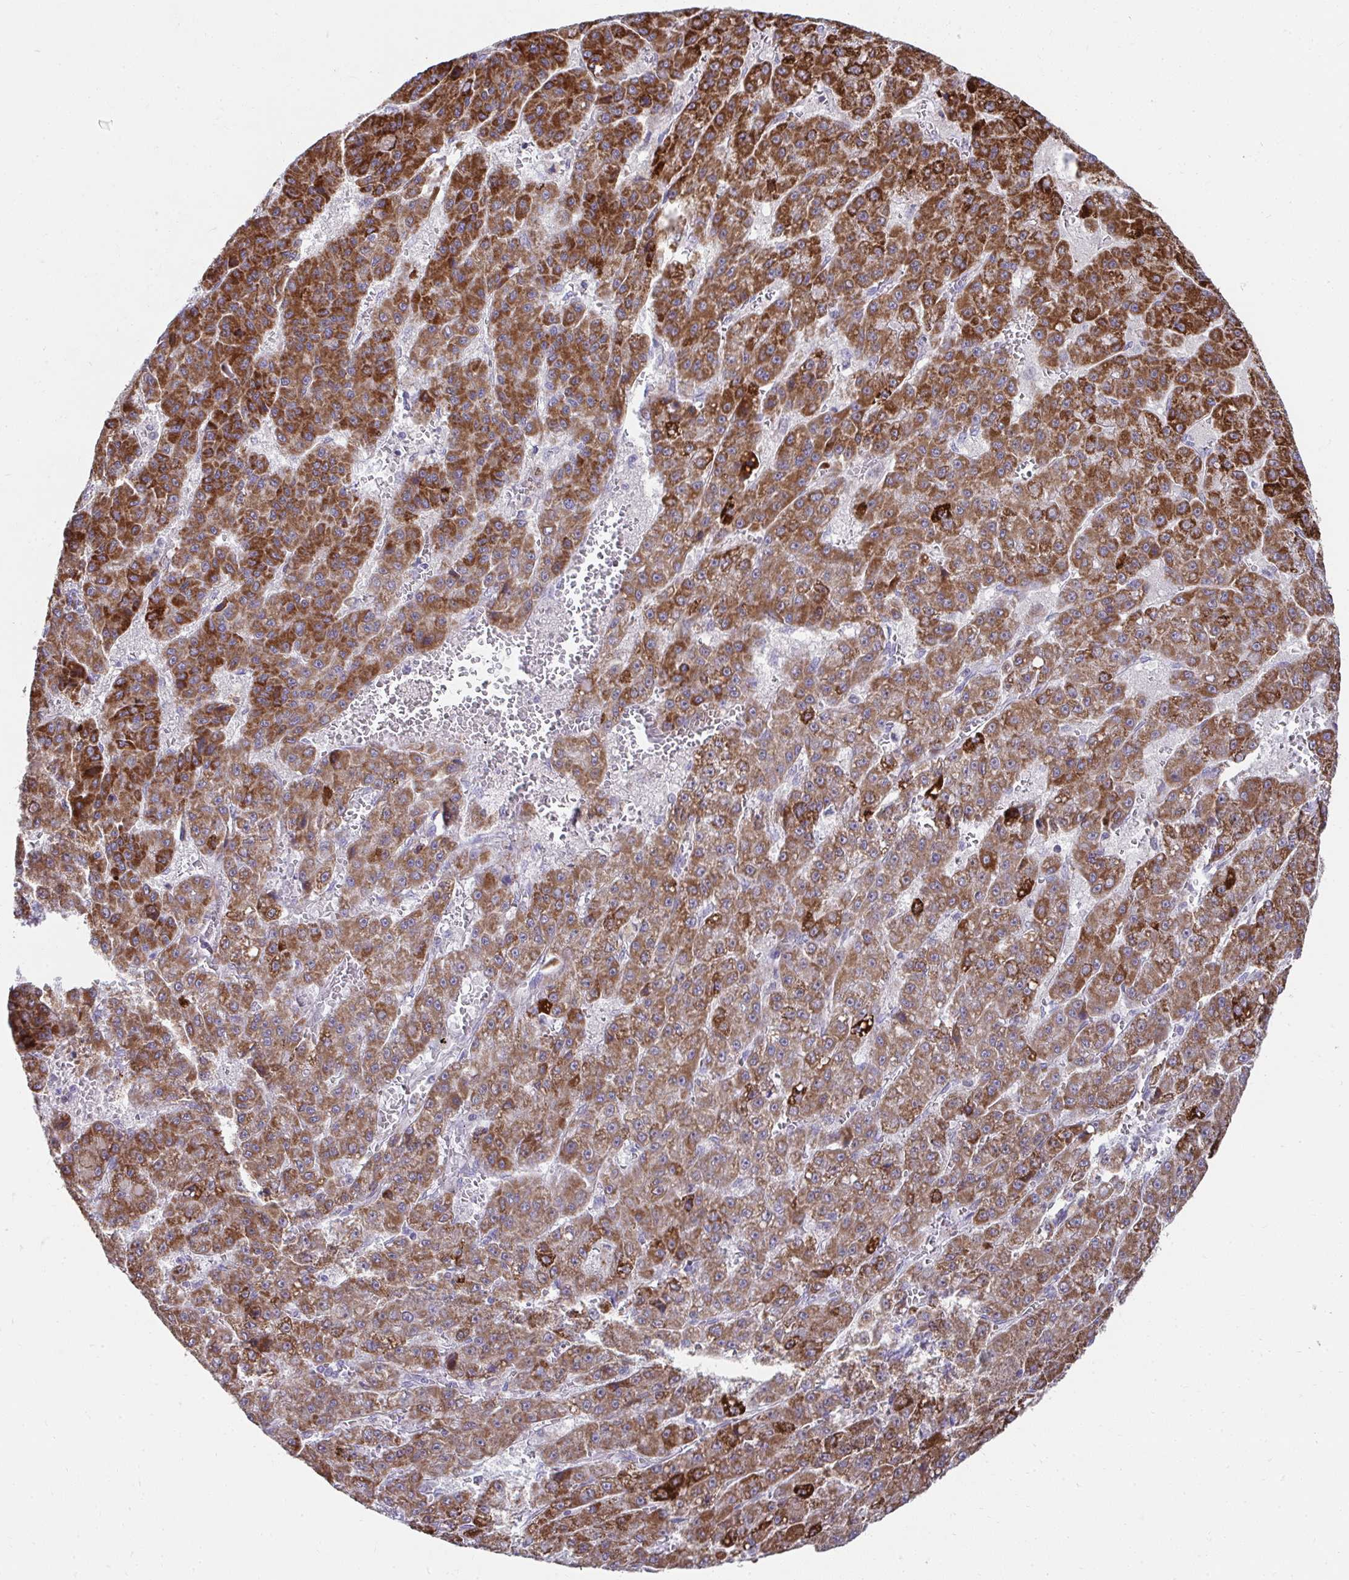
{"staining": {"intensity": "strong", "quantity": ">75%", "location": "cytoplasmic/membranous"}, "tissue": "liver cancer", "cell_type": "Tumor cells", "image_type": "cancer", "snomed": [{"axis": "morphology", "description": "Carcinoma, Hepatocellular, NOS"}, {"axis": "topography", "description": "Liver"}], "caption": "The image shows staining of liver cancer (hepatocellular carcinoma), revealing strong cytoplasmic/membranous protein expression (brown color) within tumor cells.", "gene": "PRRG3", "patient": {"sex": "male", "age": 70}}